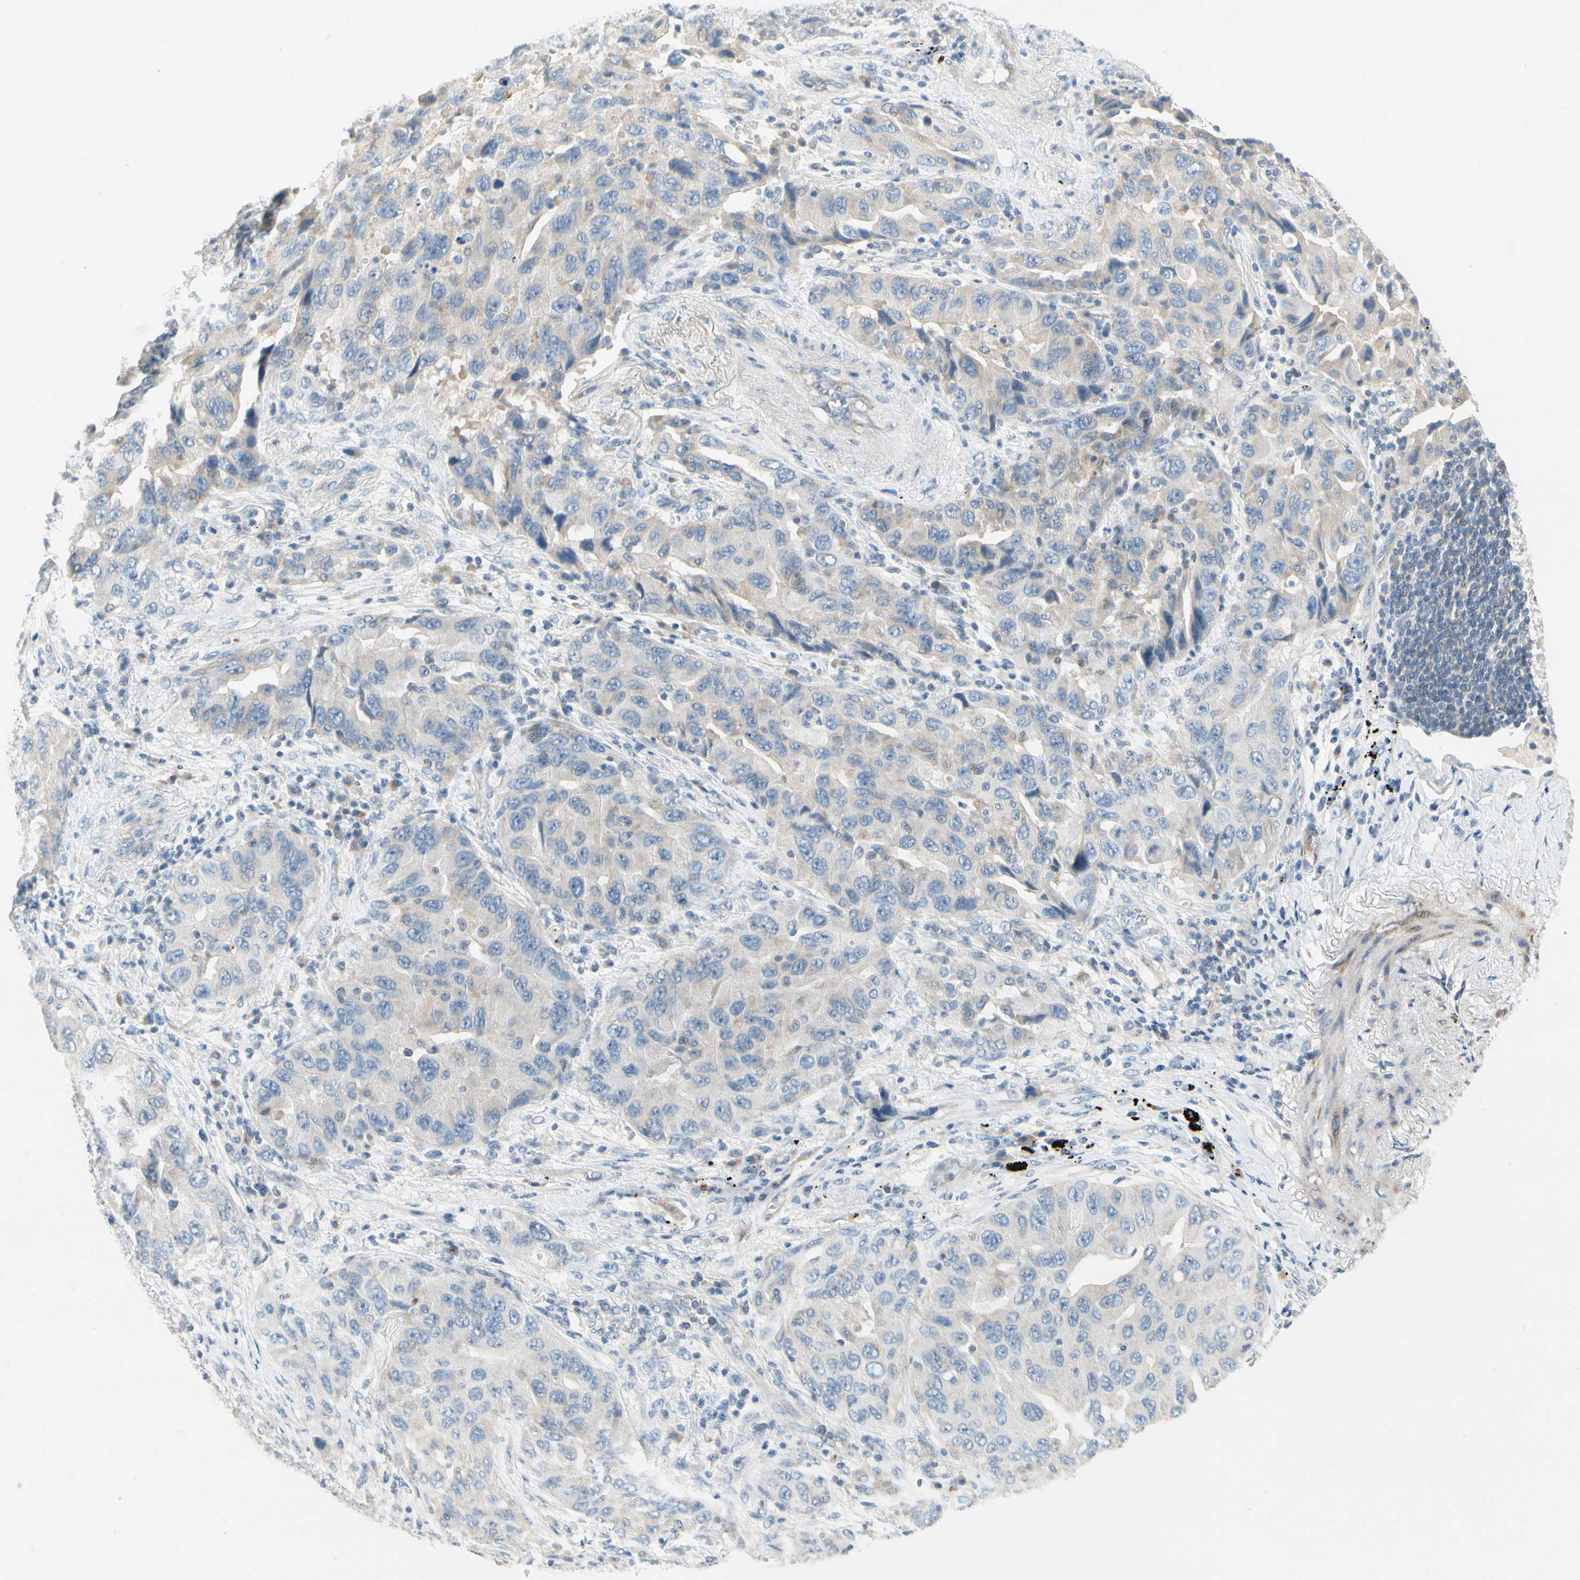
{"staining": {"intensity": "weak", "quantity": "<25%", "location": "cytoplasmic/membranous"}, "tissue": "lung cancer", "cell_type": "Tumor cells", "image_type": "cancer", "snomed": [{"axis": "morphology", "description": "Adenocarcinoma, NOS"}, {"axis": "topography", "description": "Lung"}], "caption": "The histopathology image exhibits no significant positivity in tumor cells of lung adenocarcinoma.", "gene": "CCM2L", "patient": {"sex": "female", "age": 65}}